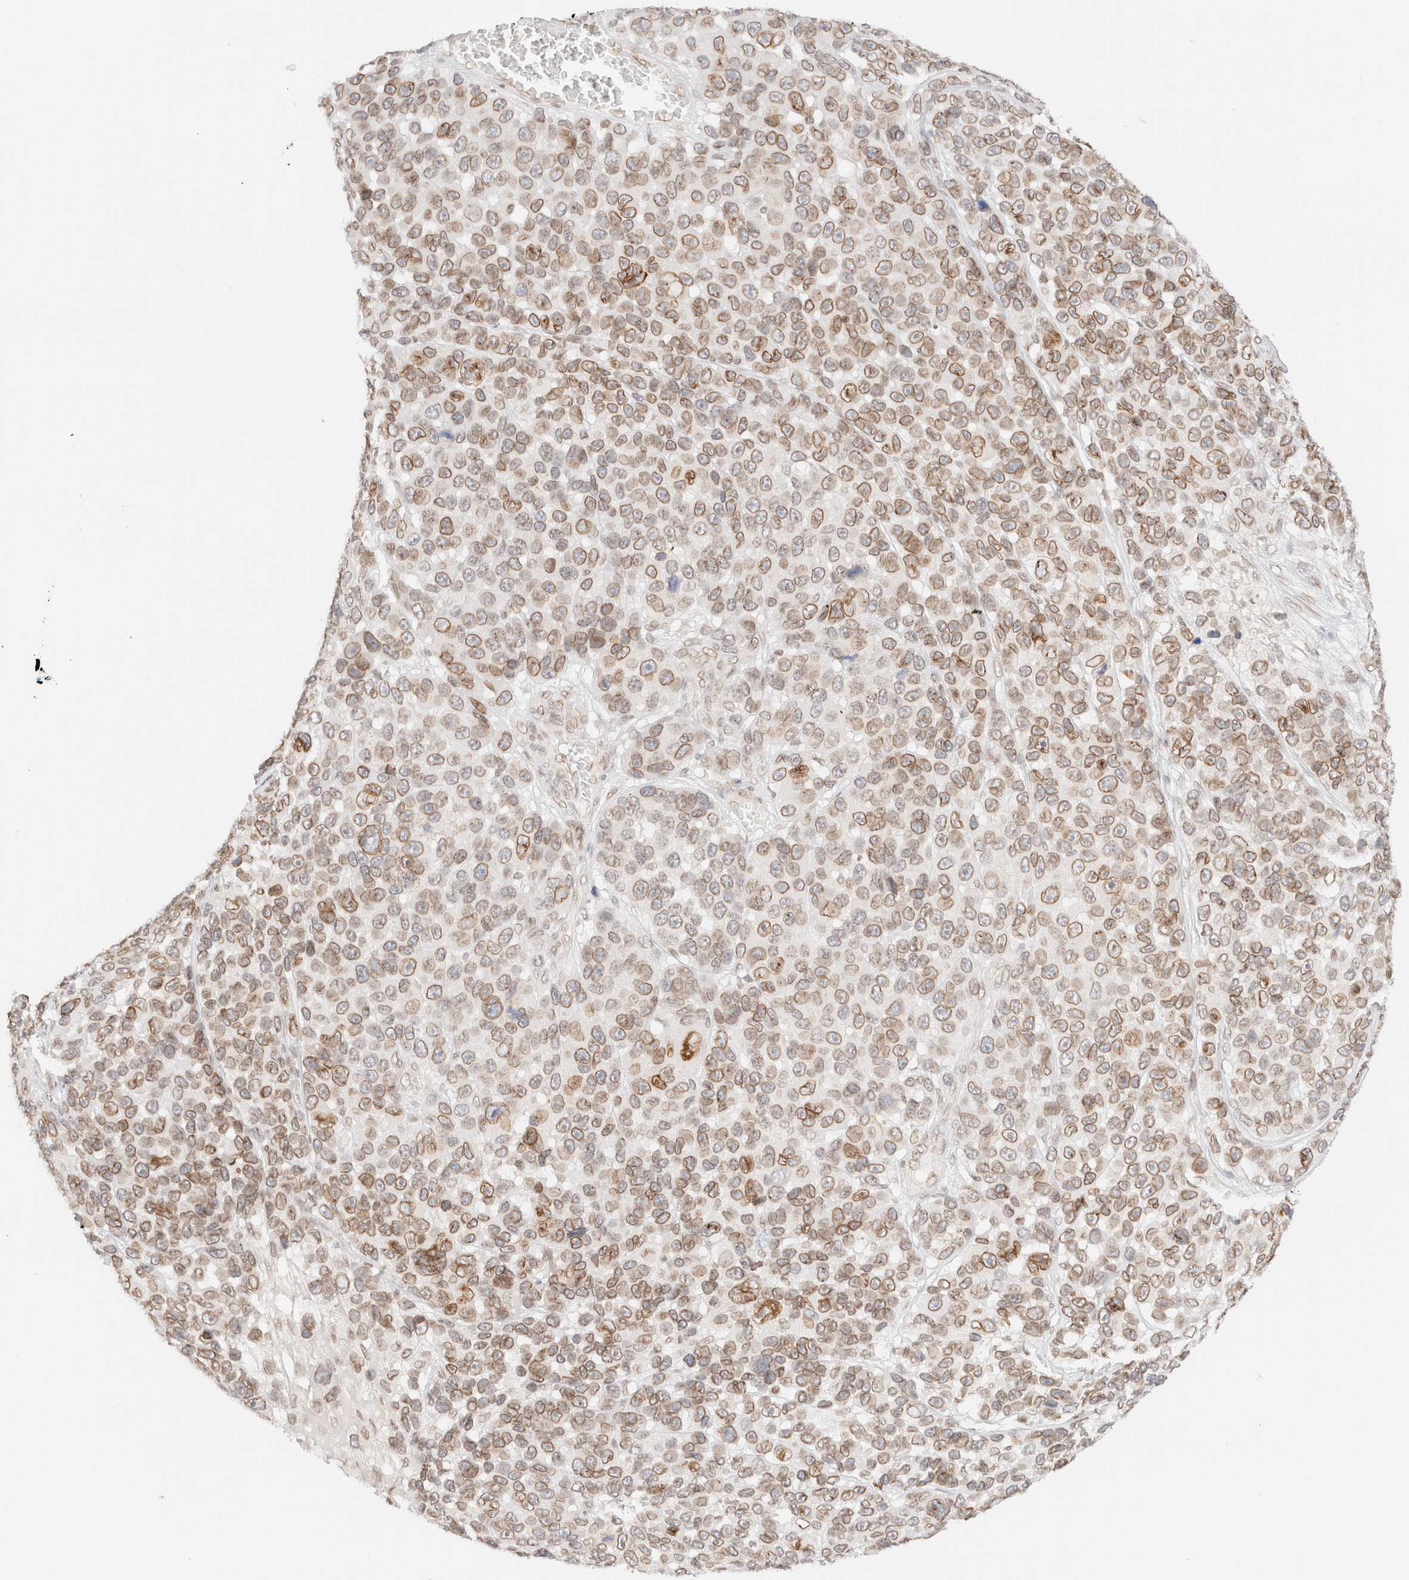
{"staining": {"intensity": "weak", "quantity": ">75%", "location": "cytoplasmic/membranous,nuclear"}, "tissue": "melanoma", "cell_type": "Tumor cells", "image_type": "cancer", "snomed": [{"axis": "morphology", "description": "Malignant melanoma, NOS"}, {"axis": "topography", "description": "Skin"}], "caption": "Protein staining of malignant melanoma tissue exhibits weak cytoplasmic/membranous and nuclear positivity in about >75% of tumor cells. (DAB IHC with brightfield microscopy, high magnification).", "gene": "ZNF770", "patient": {"sex": "male", "age": 53}}